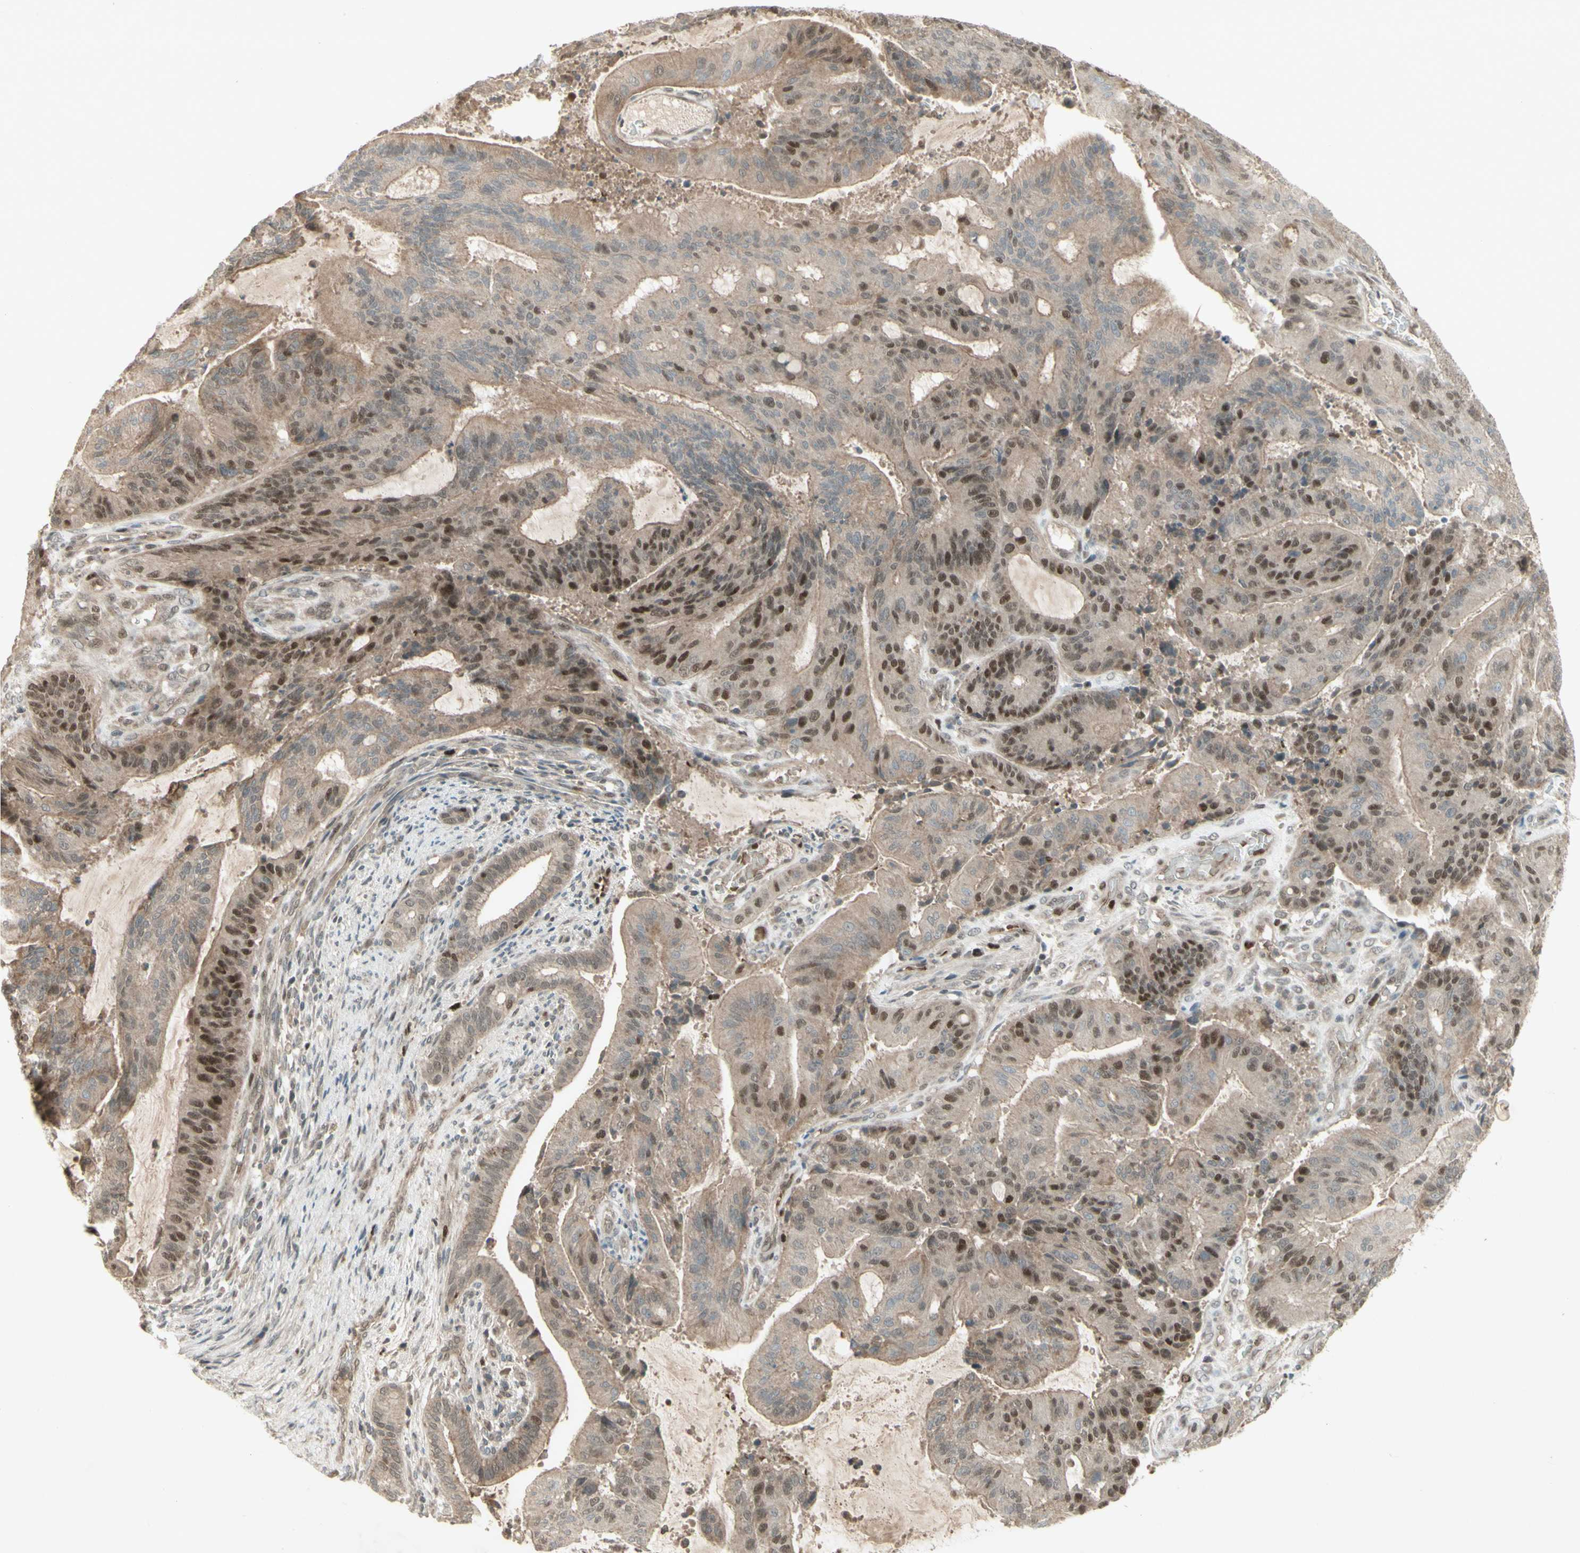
{"staining": {"intensity": "moderate", "quantity": "25%-75%", "location": "cytoplasmic/membranous,nuclear"}, "tissue": "liver cancer", "cell_type": "Tumor cells", "image_type": "cancer", "snomed": [{"axis": "morphology", "description": "Cholangiocarcinoma"}, {"axis": "topography", "description": "Liver"}], "caption": "Approximately 25%-75% of tumor cells in cholangiocarcinoma (liver) exhibit moderate cytoplasmic/membranous and nuclear protein staining as visualized by brown immunohistochemical staining.", "gene": "MSH6", "patient": {"sex": "female", "age": 73}}